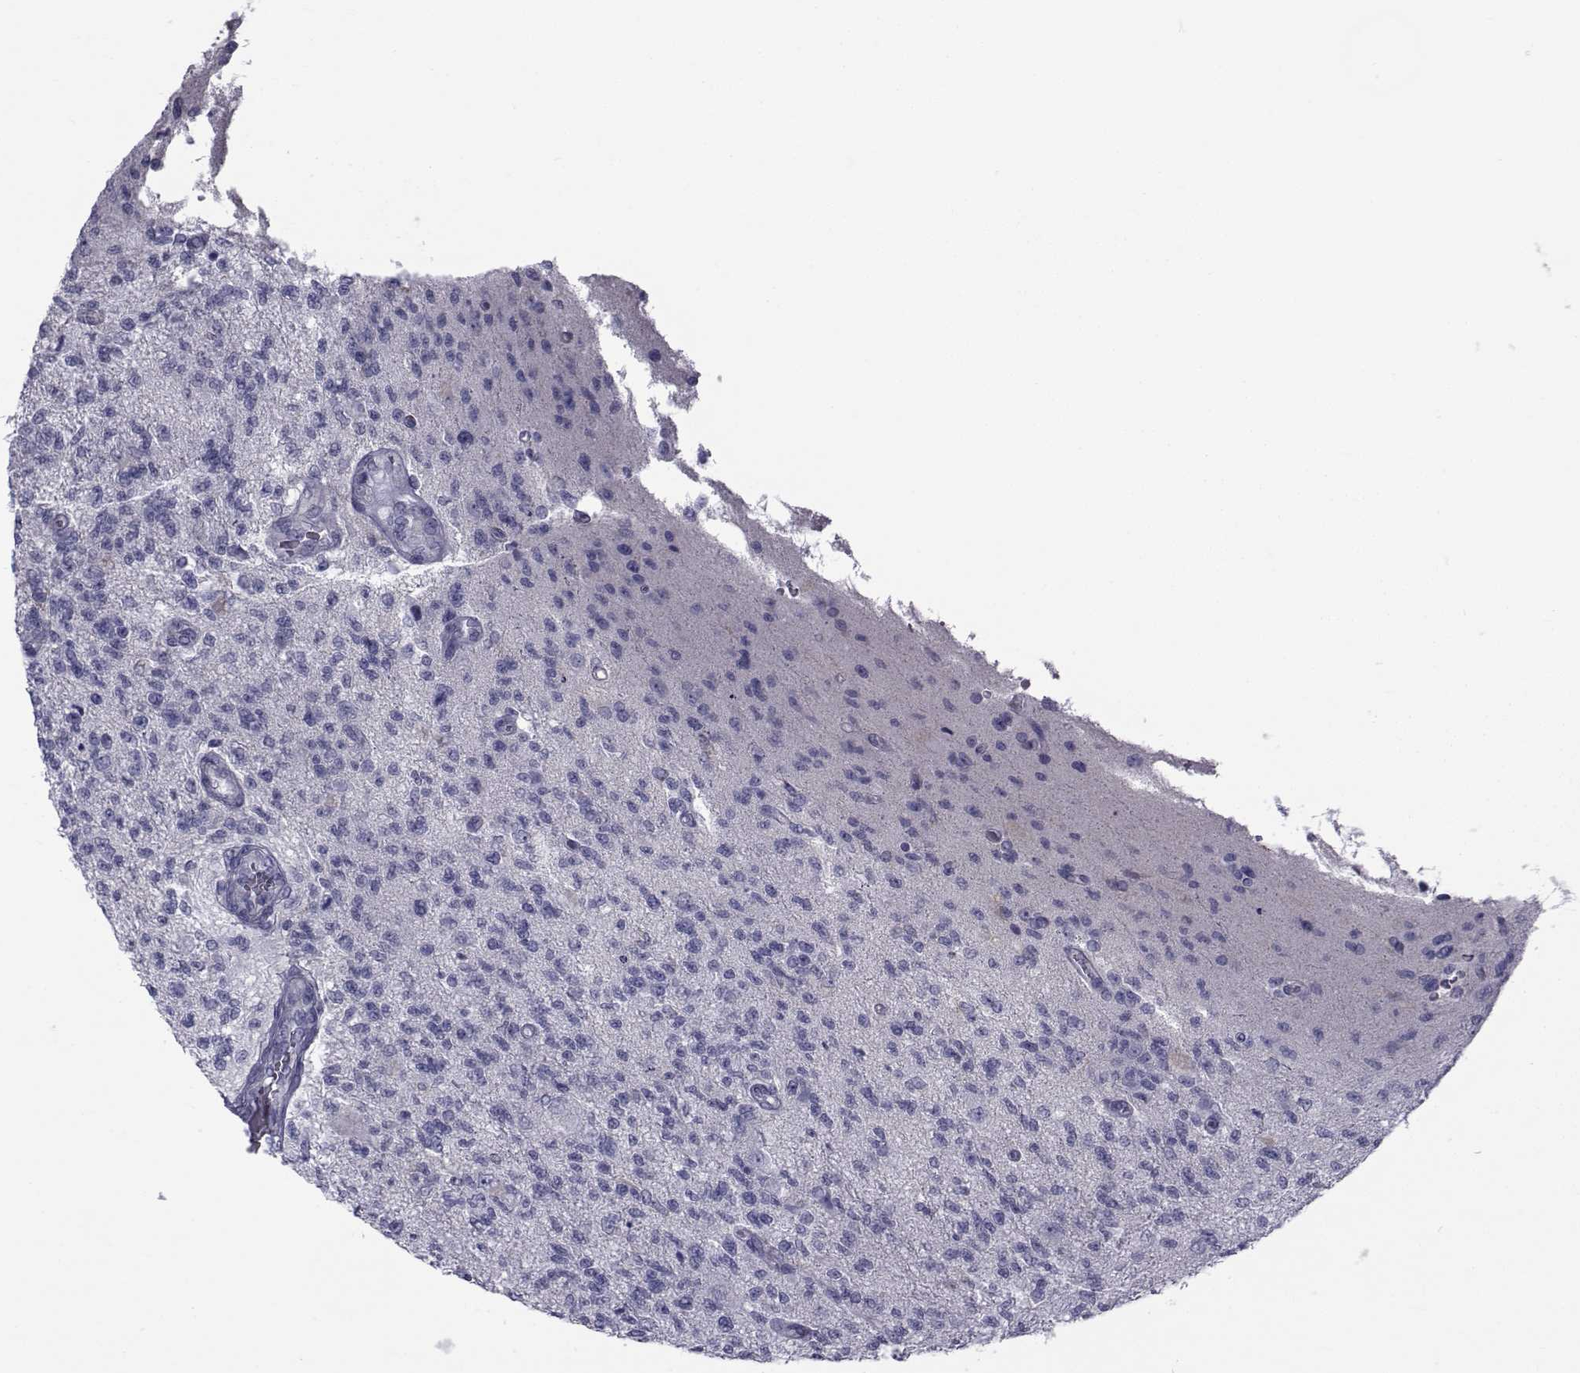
{"staining": {"intensity": "negative", "quantity": "none", "location": "none"}, "tissue": "glioma", "cell_type": "Tumor cells", "image_type": "cancer", "snomed": [{"axis": "morphology", "description": "Glioma, malignant, High grade"}, {"axis": "topography", "description": "Brain"}], "caption": "A photomicrograph of human glioma is negative for staining in tumor cells.", "gene": "FDXR", "patient": {"sex": "male", "age": 56}}